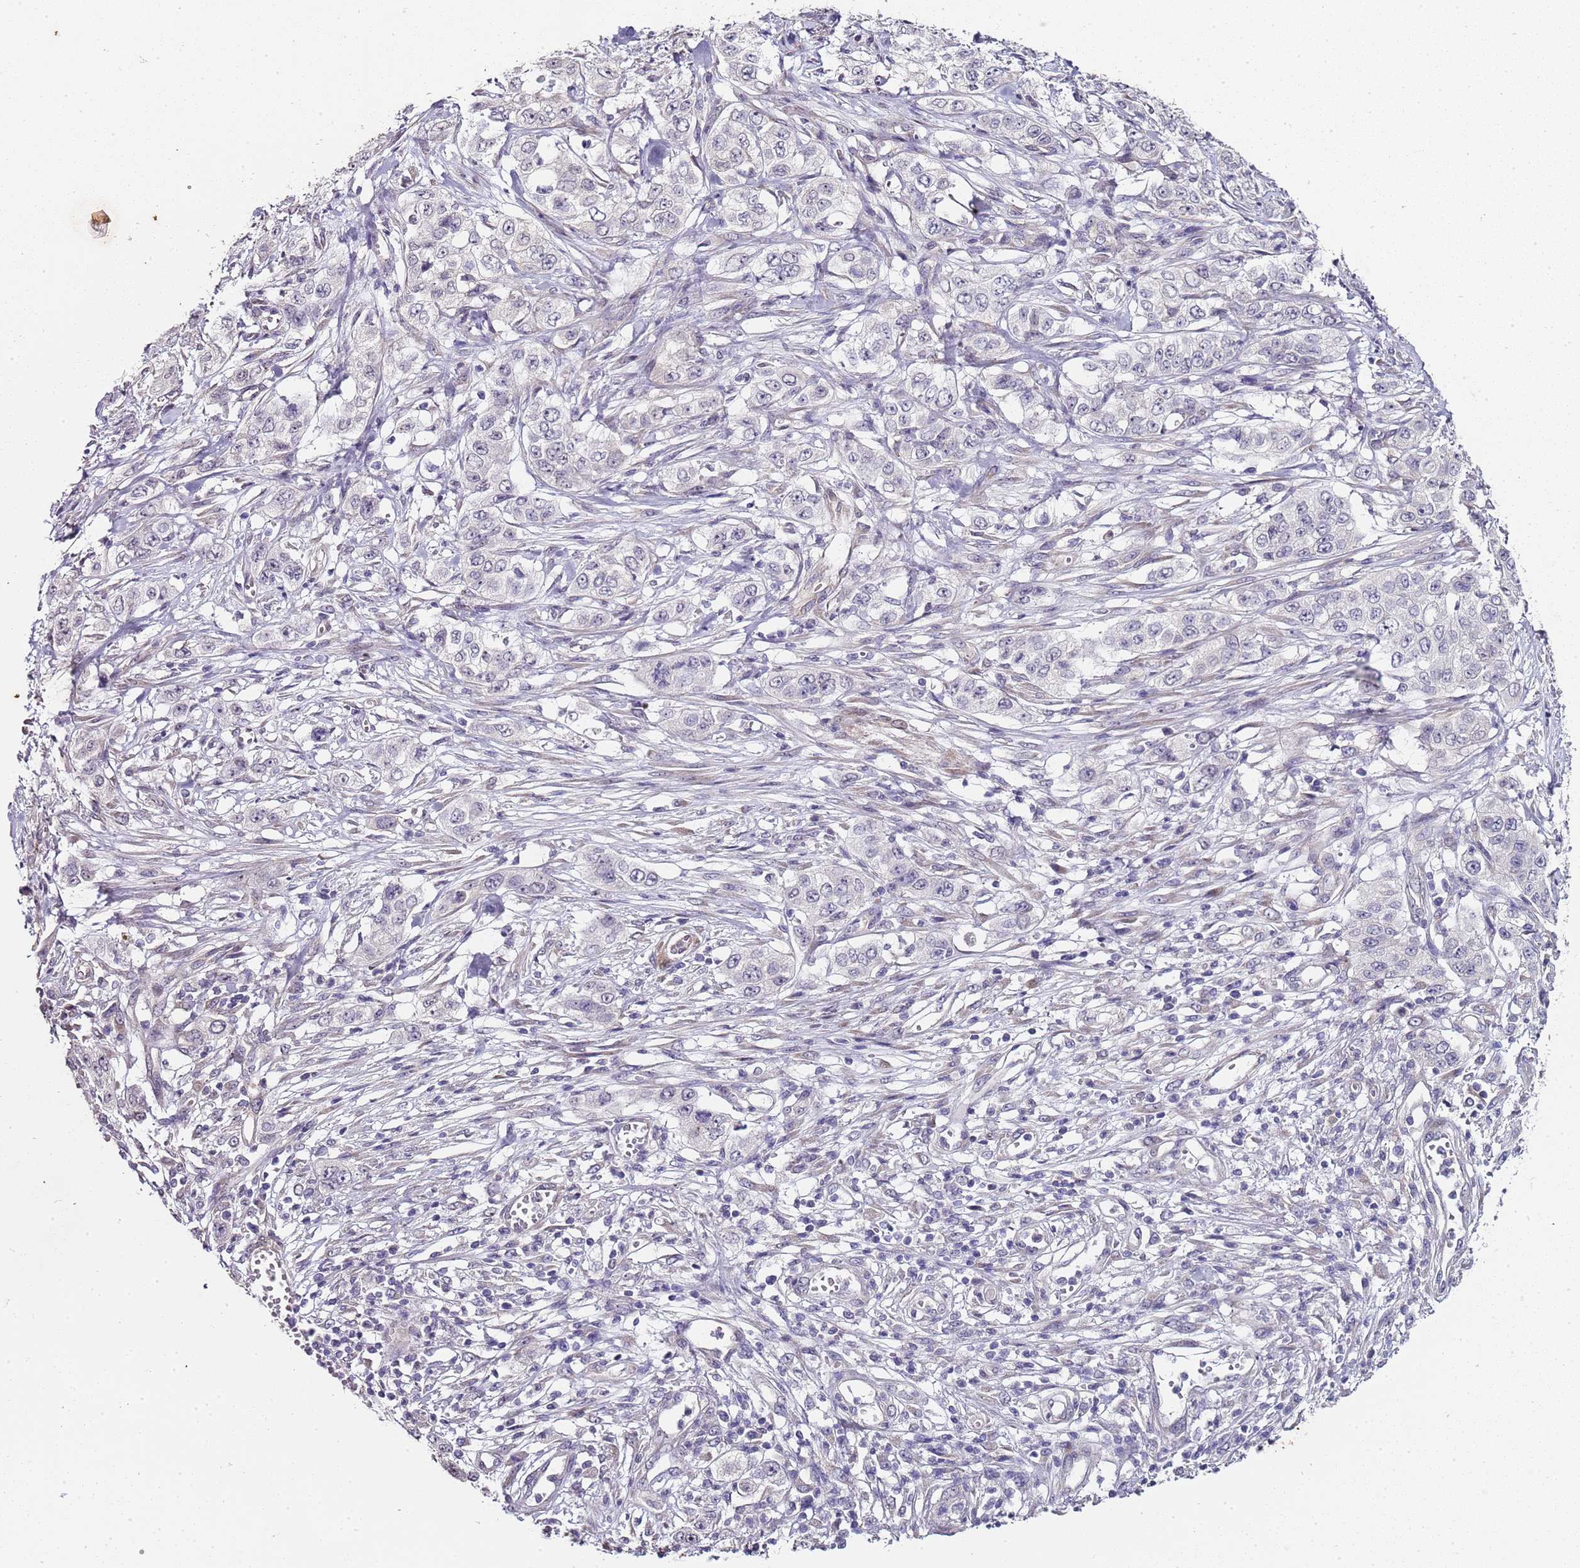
{"staining": {"intensity": "negative", "quantity": "none", "location": "none"}, "tissue": "stomach cancer", "cell_type": "Tumor cells", "image_type": "cancer", "snomed": [{"axis": "morphology", "description": "Adenocarcinoma, NOS"}, {"axis": "topography", "description": "Stomach, upper"}], "caption": "Photomicrograph shows no protein staining in tumor cells of adenocarcinoma (stomach) tissue. Nuclei are stained in blue.", "gene": "TBC1D9", "patient": {"sex": "male", "age": 62}}